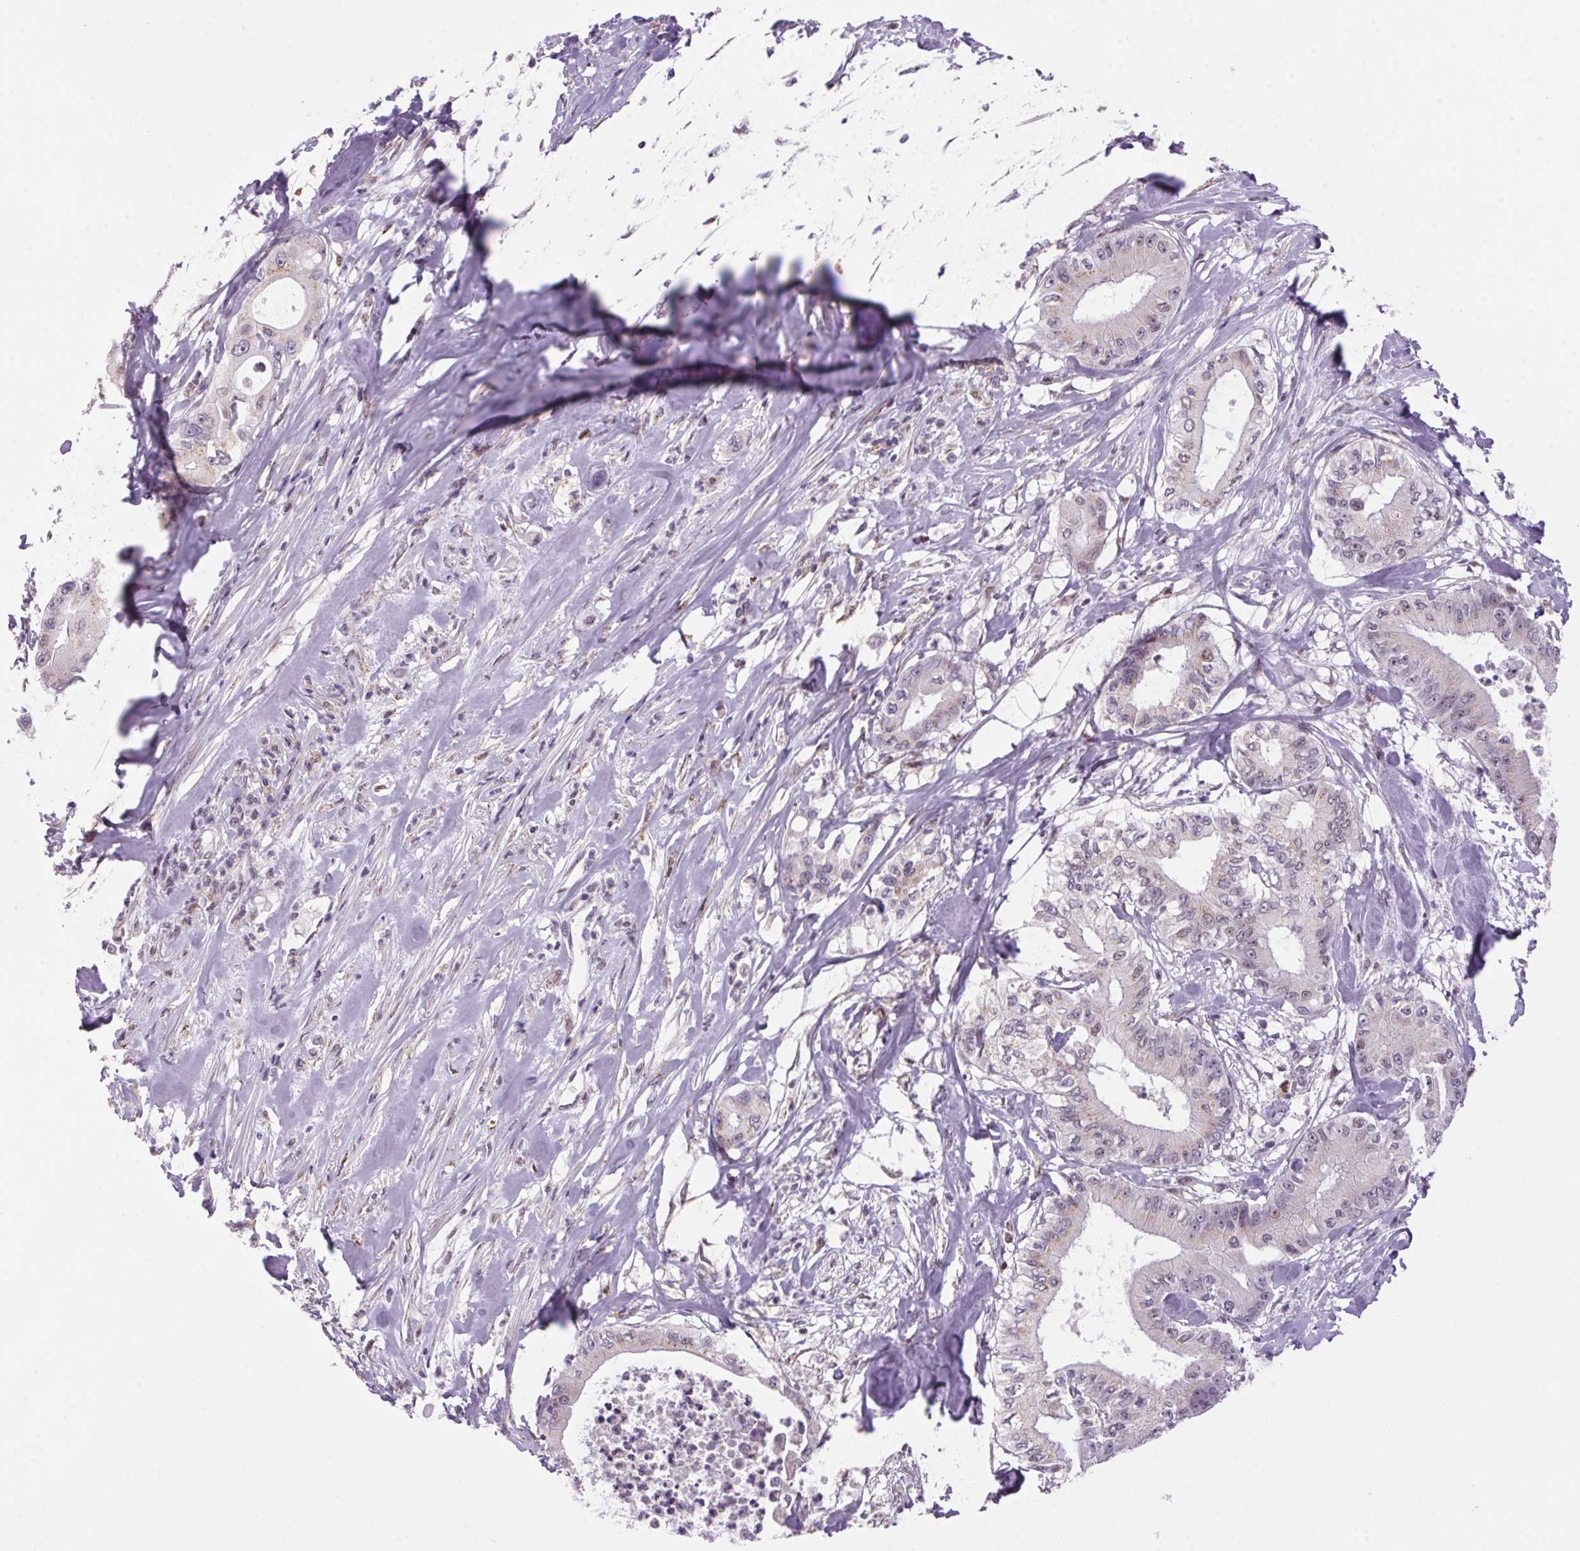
{"staining": {"intensity": "negative", "quantity": "none", "location": "none"}, "tissue": "pancreatic cancer", "cell_type": "Tumor cells", "image_type": "cancer", "snomed": [{"axis": "morphology", "description": "Adenocarcinoma, NOS"}, {"axis": "topography", "description": "Pancreas"}], "caption": "Pancreatic cancer (adenocarcinoma) was stained to show a protein in brown. There is no significant staining in tumor cells.", "gene": "AKR1E2", "patient": {"sex": "male", "age": 71}}